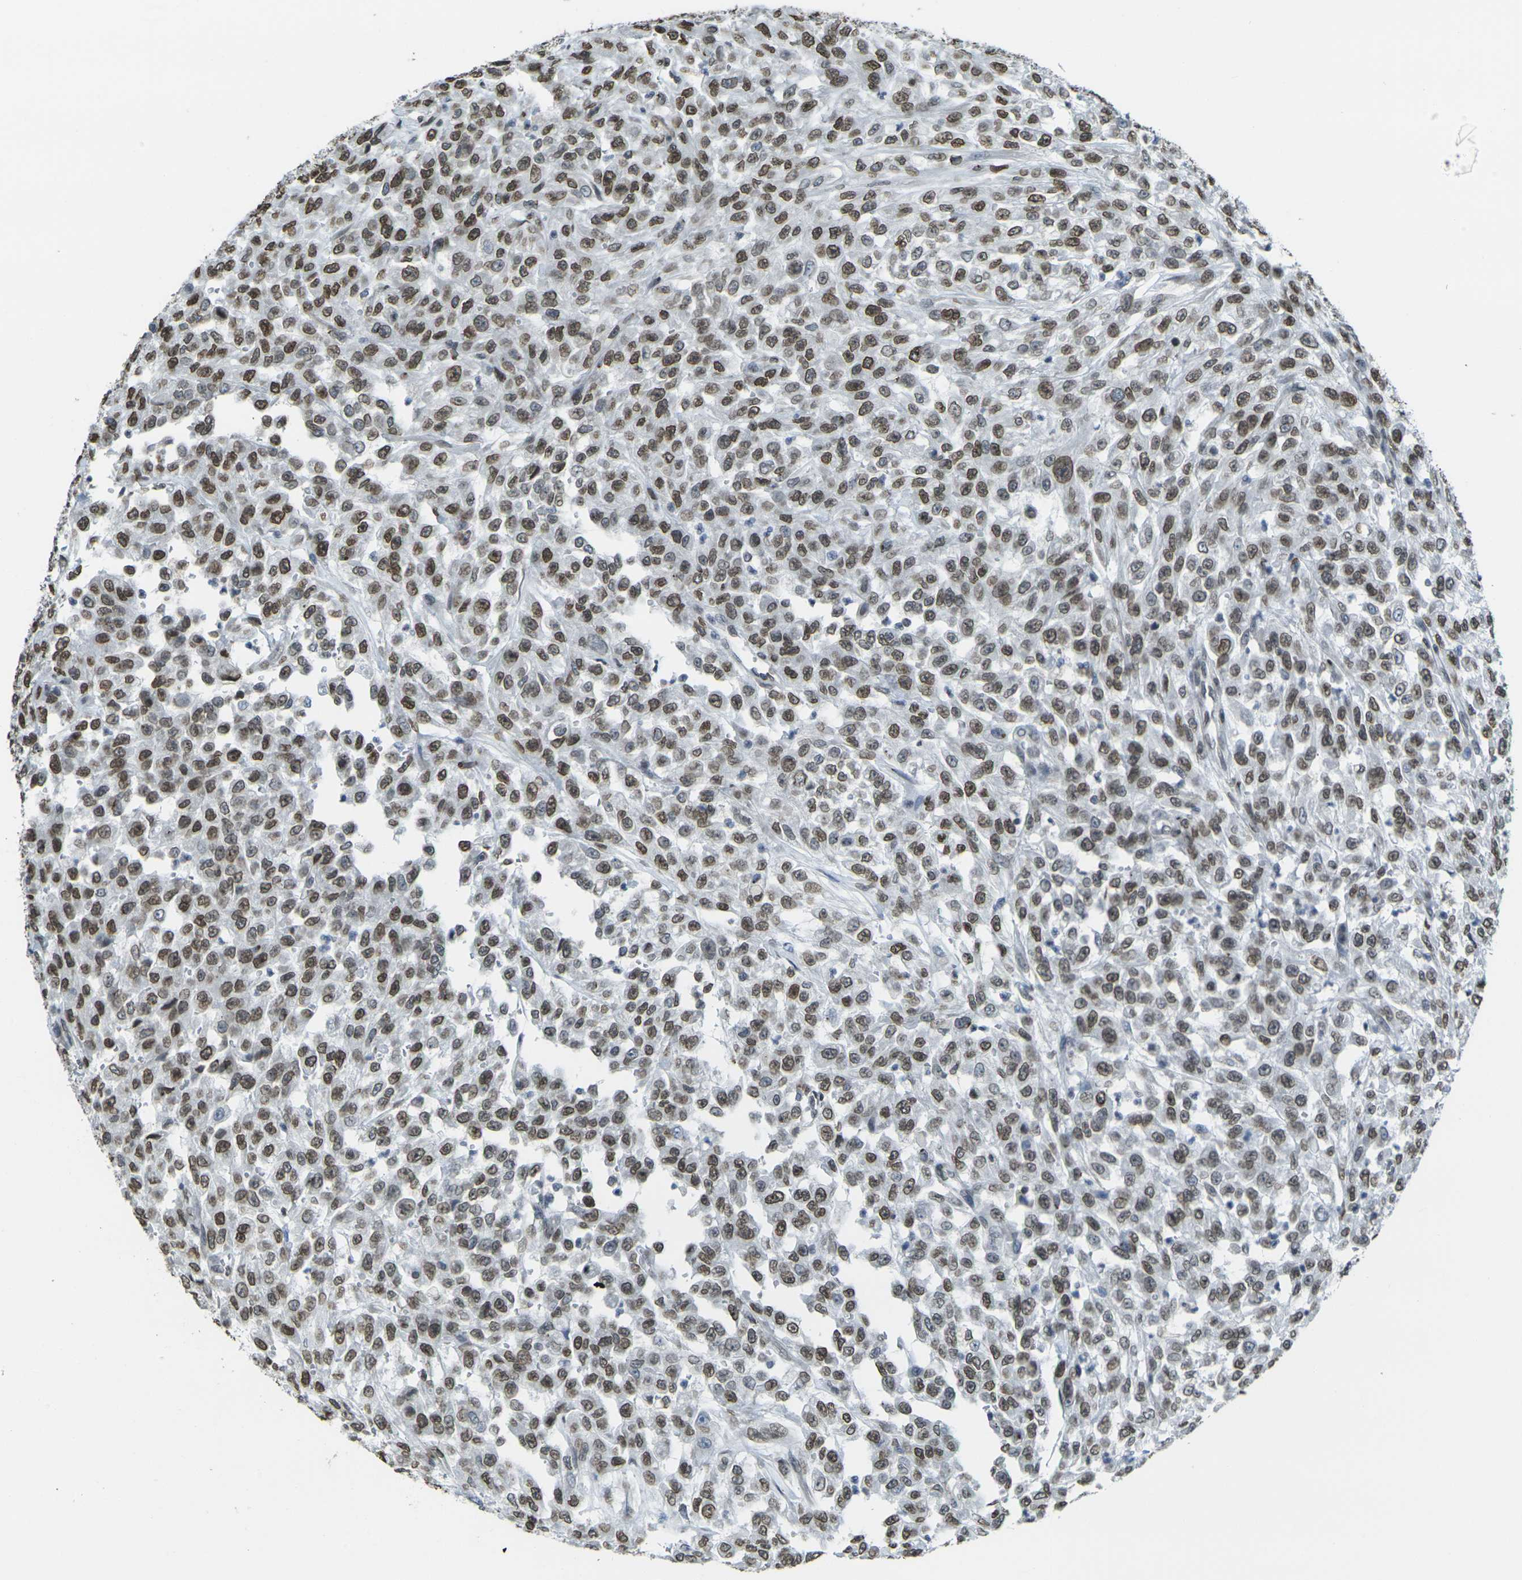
{"staining": {"intensity": "strong", "quantity": ">75%", "location": "cytoplasmic/membranous,nuclear"}, "tissue": "urothelial cancer", "cell_type": "Tumor cells", "image_type": "cancer", "snomed": [{"axis": "morphology", "description": "Urothelial carcinoma, High grade"}, {"axis": "topography", "description": "Urinary bladder"}], "caption": "Brown immunohistochemical staining in high-grade urothelial carcinoma demonstrates strong cytoplasmic/membranous and nuclear staining in about >75% of tumor cells. Immunohistochemistry (ihc) stains the protein of interest in brown and the nuclei are stained blue.", "gene": "BRDT", "patient": {"sex": "male", "age": 46}}